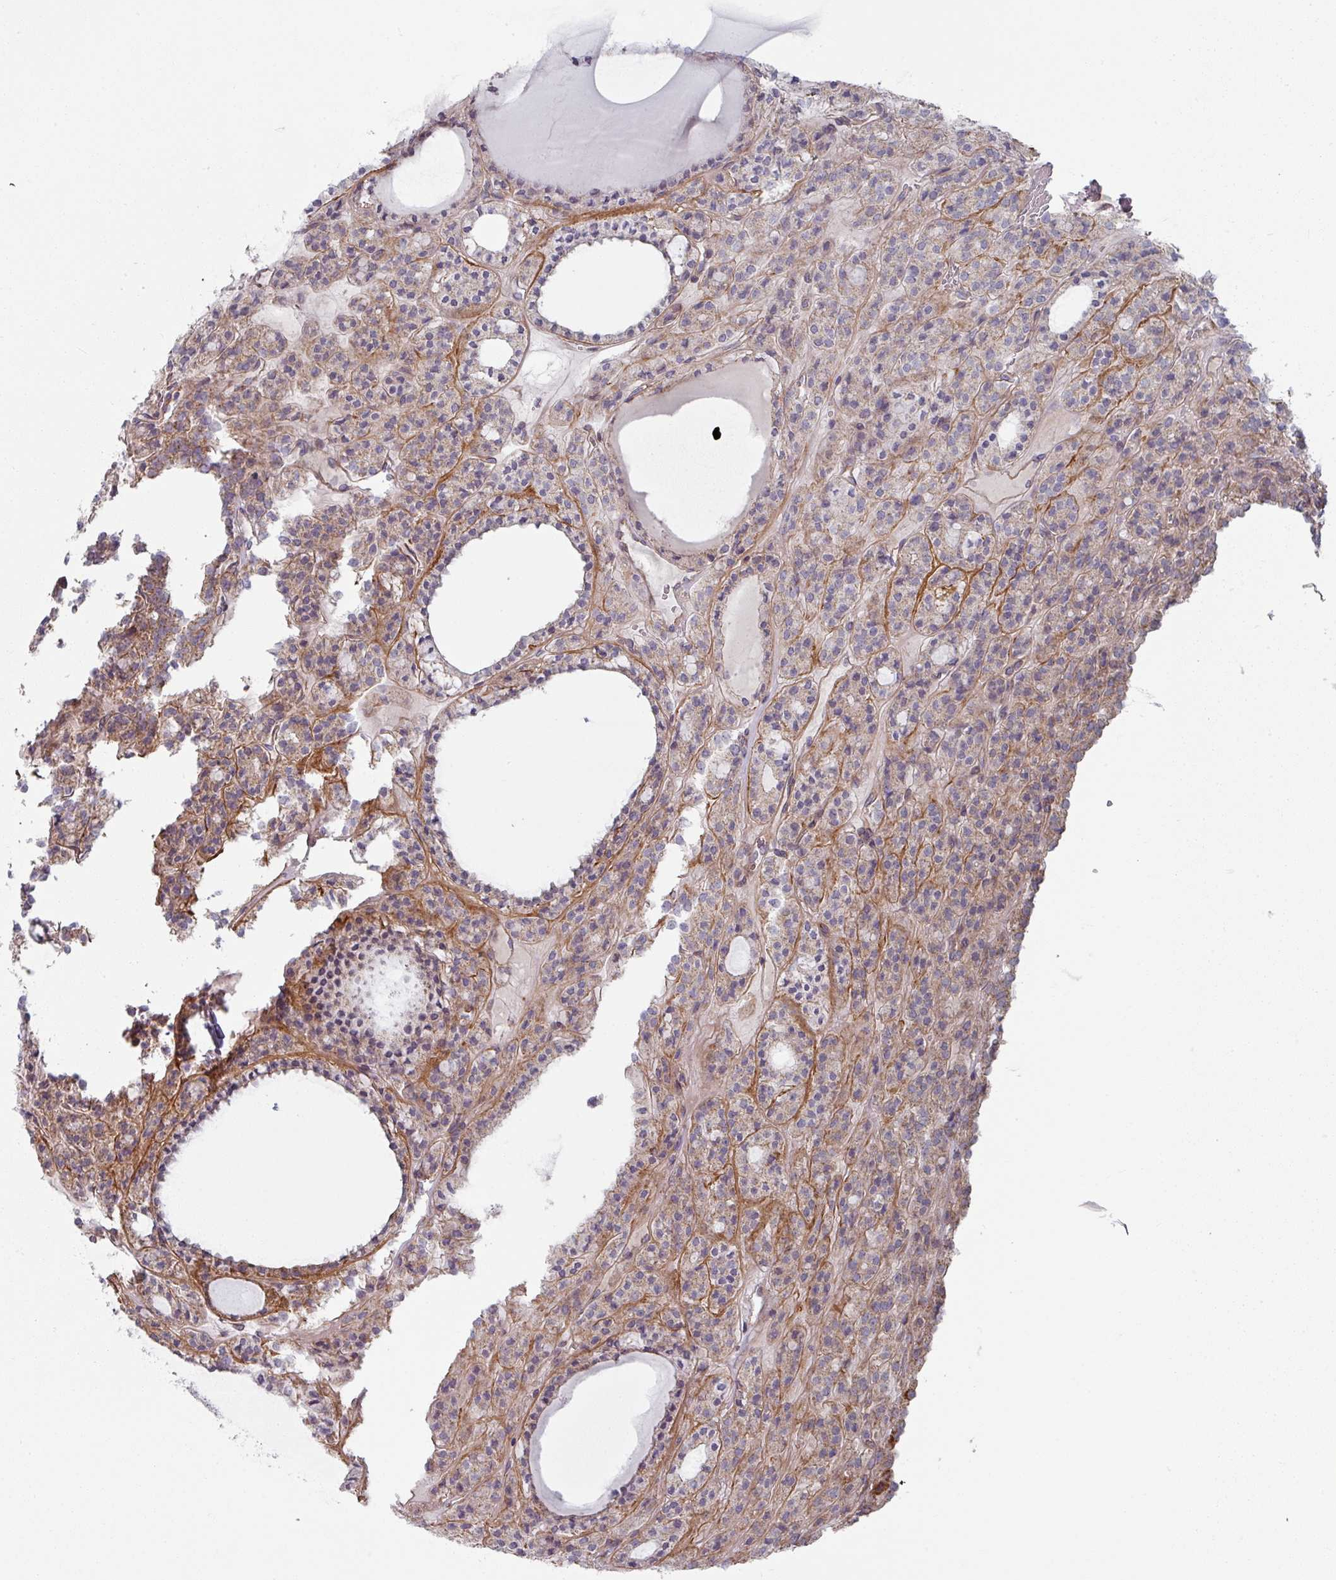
{"staining": {"intensity": "negative", "quantity": "none", "location": "none"}, "tissue": "thyroid cancer", "cell_type": "Tumor cells", "image_type": "cancer", "snomed": [{"axis": "morphology", "description": "Follicular adenoma carcinoma, NOS"}, {"axis": "topography", "description": "Thyroid gland"}], "caption": "Tumor cells show no significant staining in follicular adenoma carcinoma (thyroid).", "gene": "PLEKHJ1", "patient": {"sex": "female", "age": 63}}